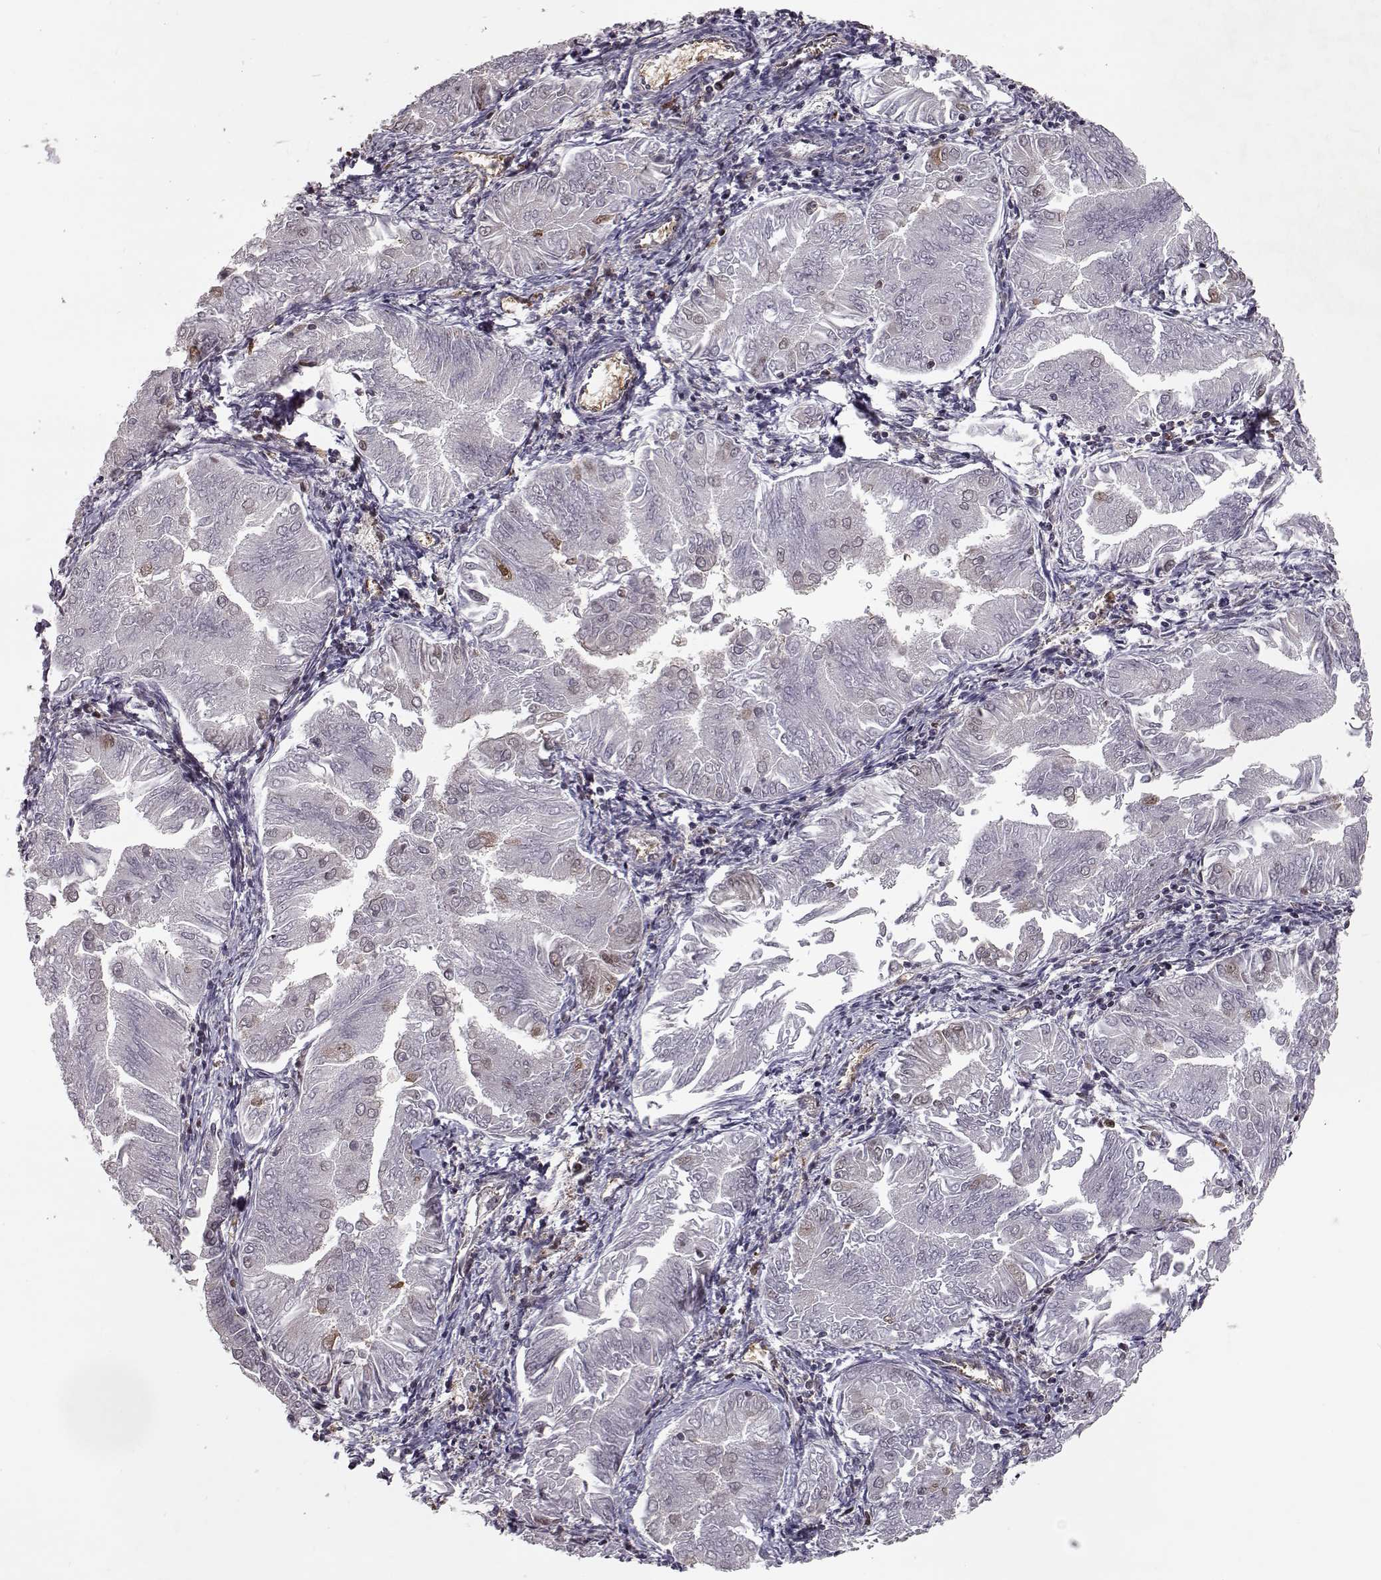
{"staining": {"intensity": "weak", "quantity": "<25%", "location": "cytoplasmic/membranous"}, "tissue": "endometrial cancer", "cell_type": "Tumor cells", "image_type": "cancer", "snomed": [{"axis": "morphology", "description": "Adenocarcinoma, NOS"}, {"axis": "topography", "description": "Endometrium"}], "caption": "High magnification brightfield microscopy of endometrial adenocarcinoma stained with DAB (brown) and counterstained with hematoxylin (blue): tumor cells show no significant positivity. The staining was performed using DAB to visualize the protein expression in brown, while the nuclei were stained in blue with hematoxylin (Magnification: 20x).", "gene": "RANBP1", "patient": {"sex": "female", "age": 53}}